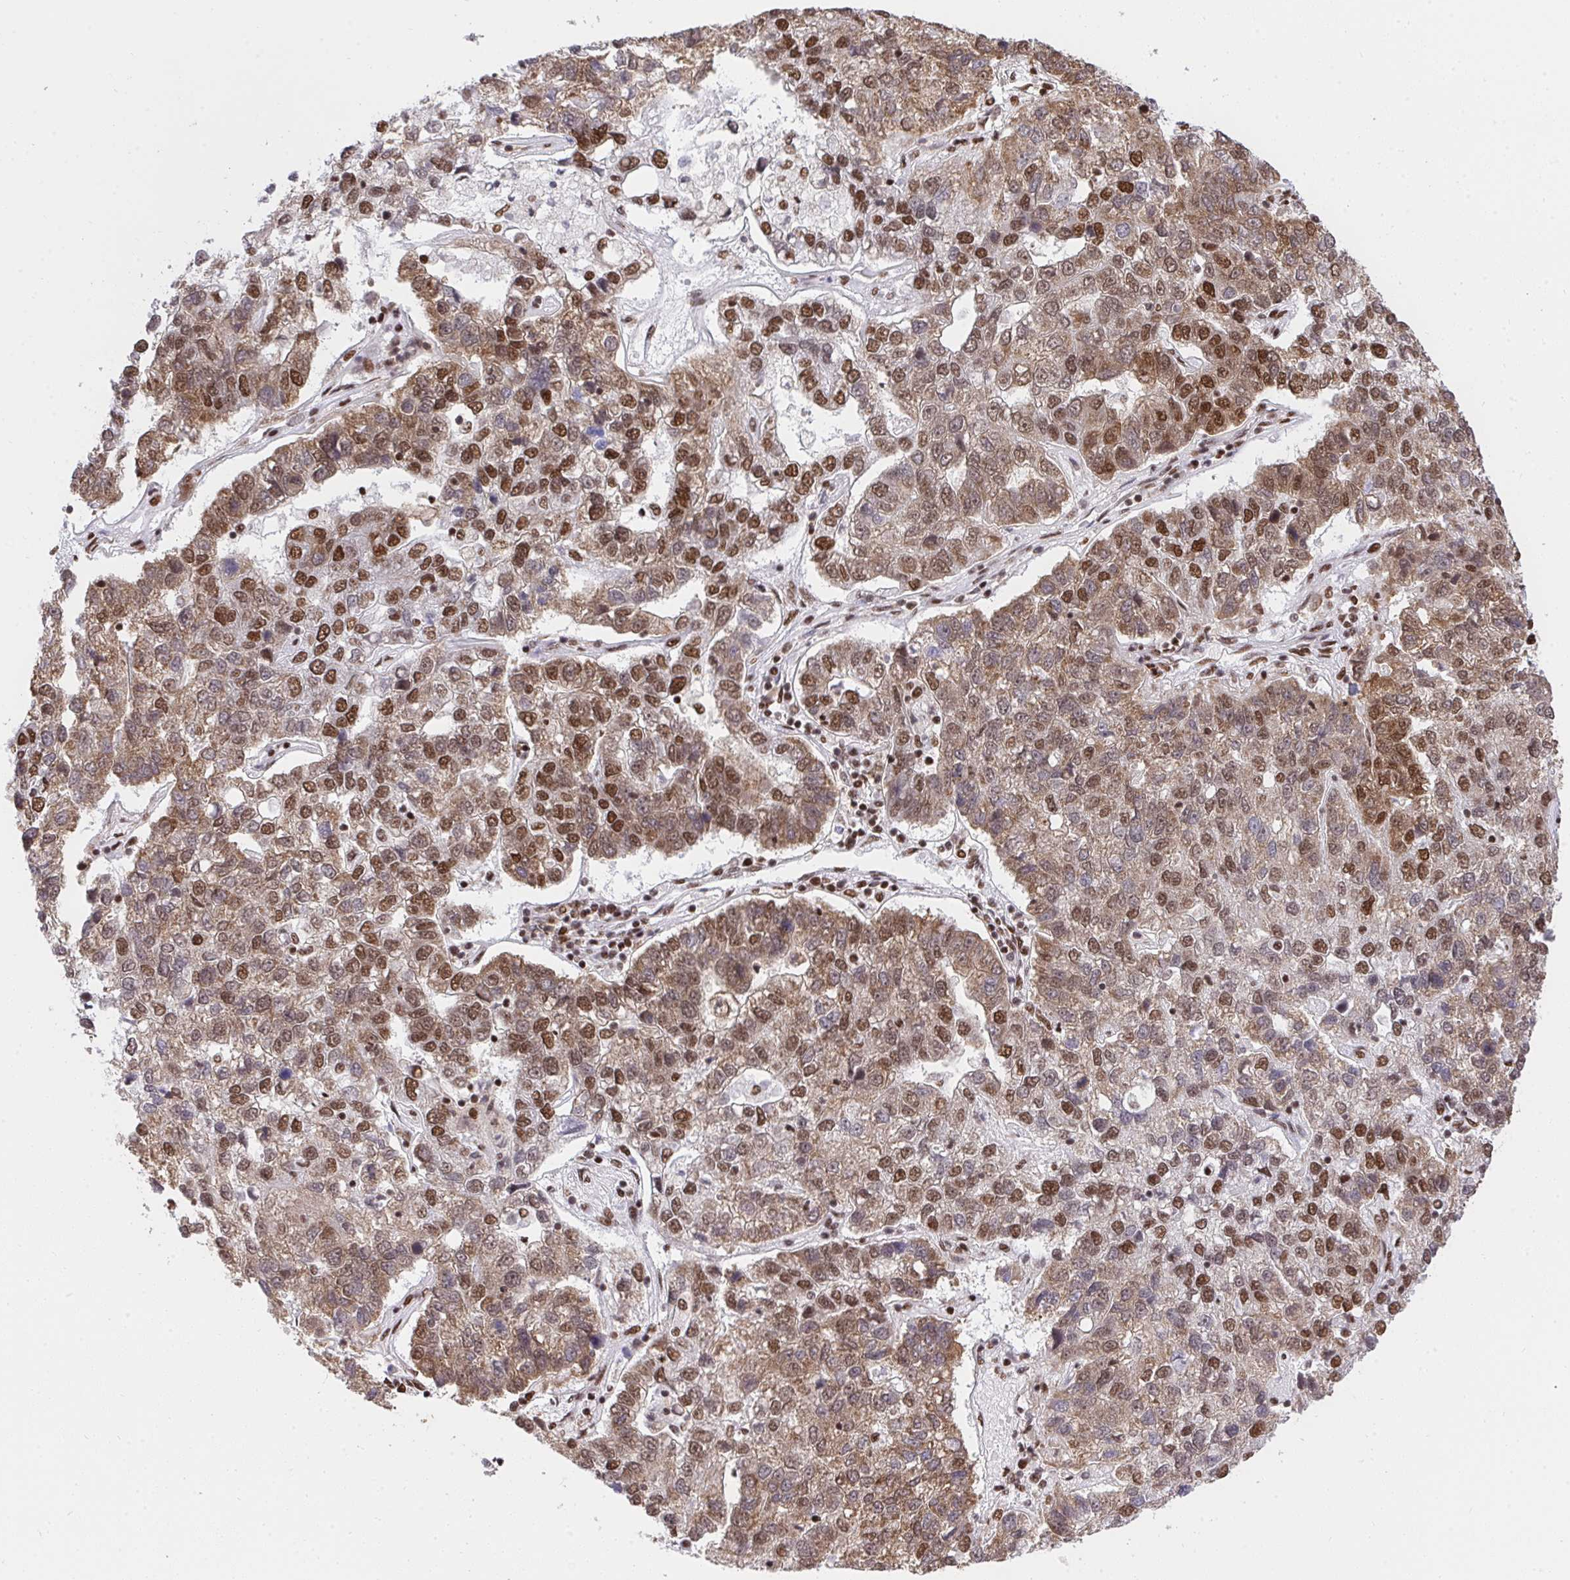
{"staining": {"intensity": "moderate", "quantity": ">75%", "location": "cytoplasmic/membranous,nuclear"}, "tissue": "pancreatic cancer", "cell_type": "Tumor cells", "image_type": "cancer", "snomed": [{"axis": "morphology", "description": "Adenocarcinoma, NOS"}, {"axis": "topography", "description": "Pancreas"}], "caption": "A photomicrograph showing moderate cytoplasmic/membranous and nuclear positivity in approximately >75% of tumor cells in pancreatic cancer, as visualized by brown immunohistochemical staining.", "gene": "HNRNPL", "patient": {"sex": "female", "age": 61}}